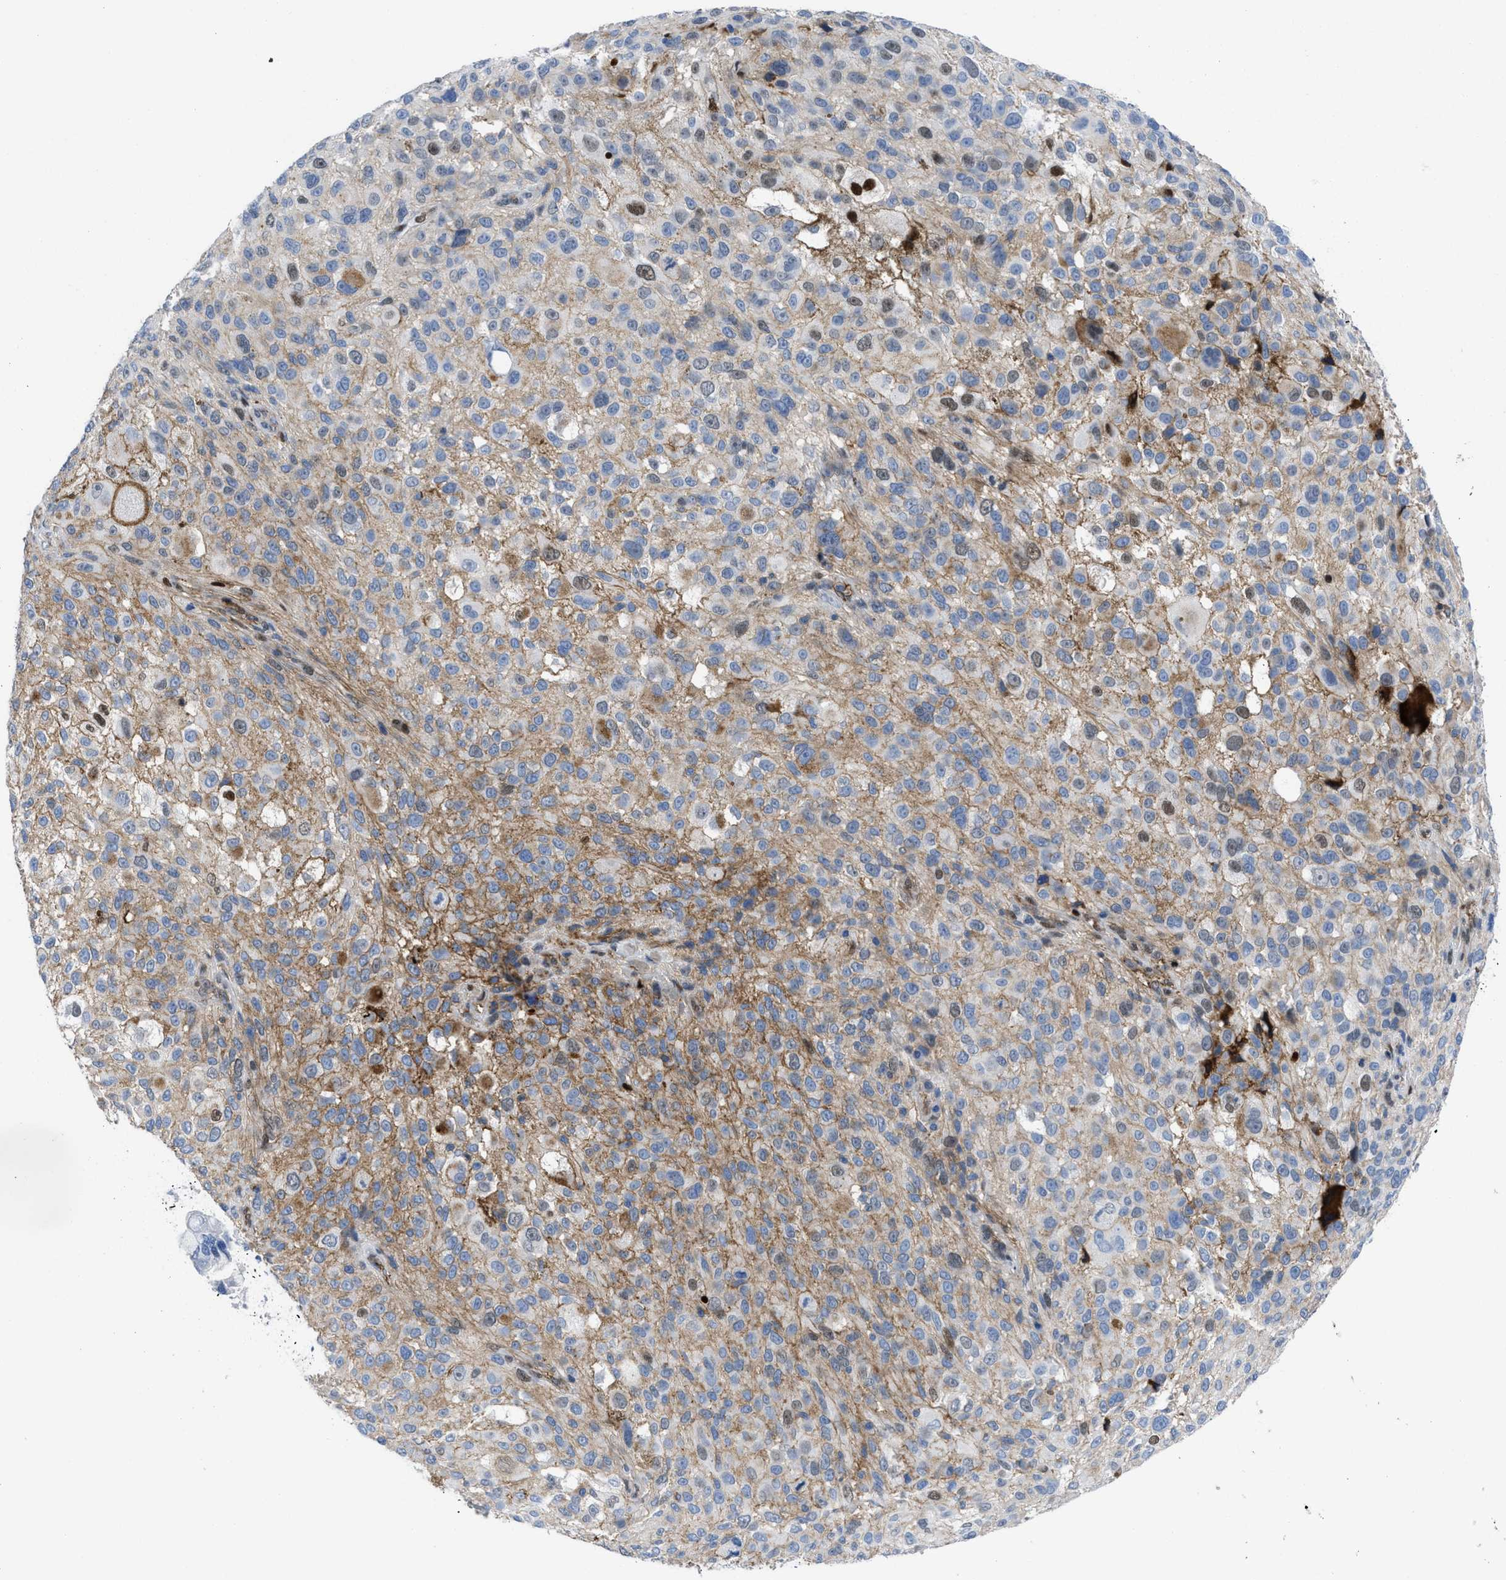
{"staining": {"intensity": "moderate", "quantity": ">75%", "location": "cytoplasmic/membranous,nuclear"}, "tissue": "melanoma", "cell_type": "Tumor cells", "image_type": "cancer", "snomed": [{"axis": "morphology", "description": "Necrosis, NOS"}, {"axis": "morphology", "description": "Malignant melanoma, NOS"}, {"axis": "topography", "description": "Skin"}], "caption": "About >75% of tumor cells in melanoma reveal moderate cytoplasmic/membranous and nuclear protein staining as visualized by brown immunohistochemical staining.", "gene": "LEF1", "patient": {"sex": "female", "age": 87}}